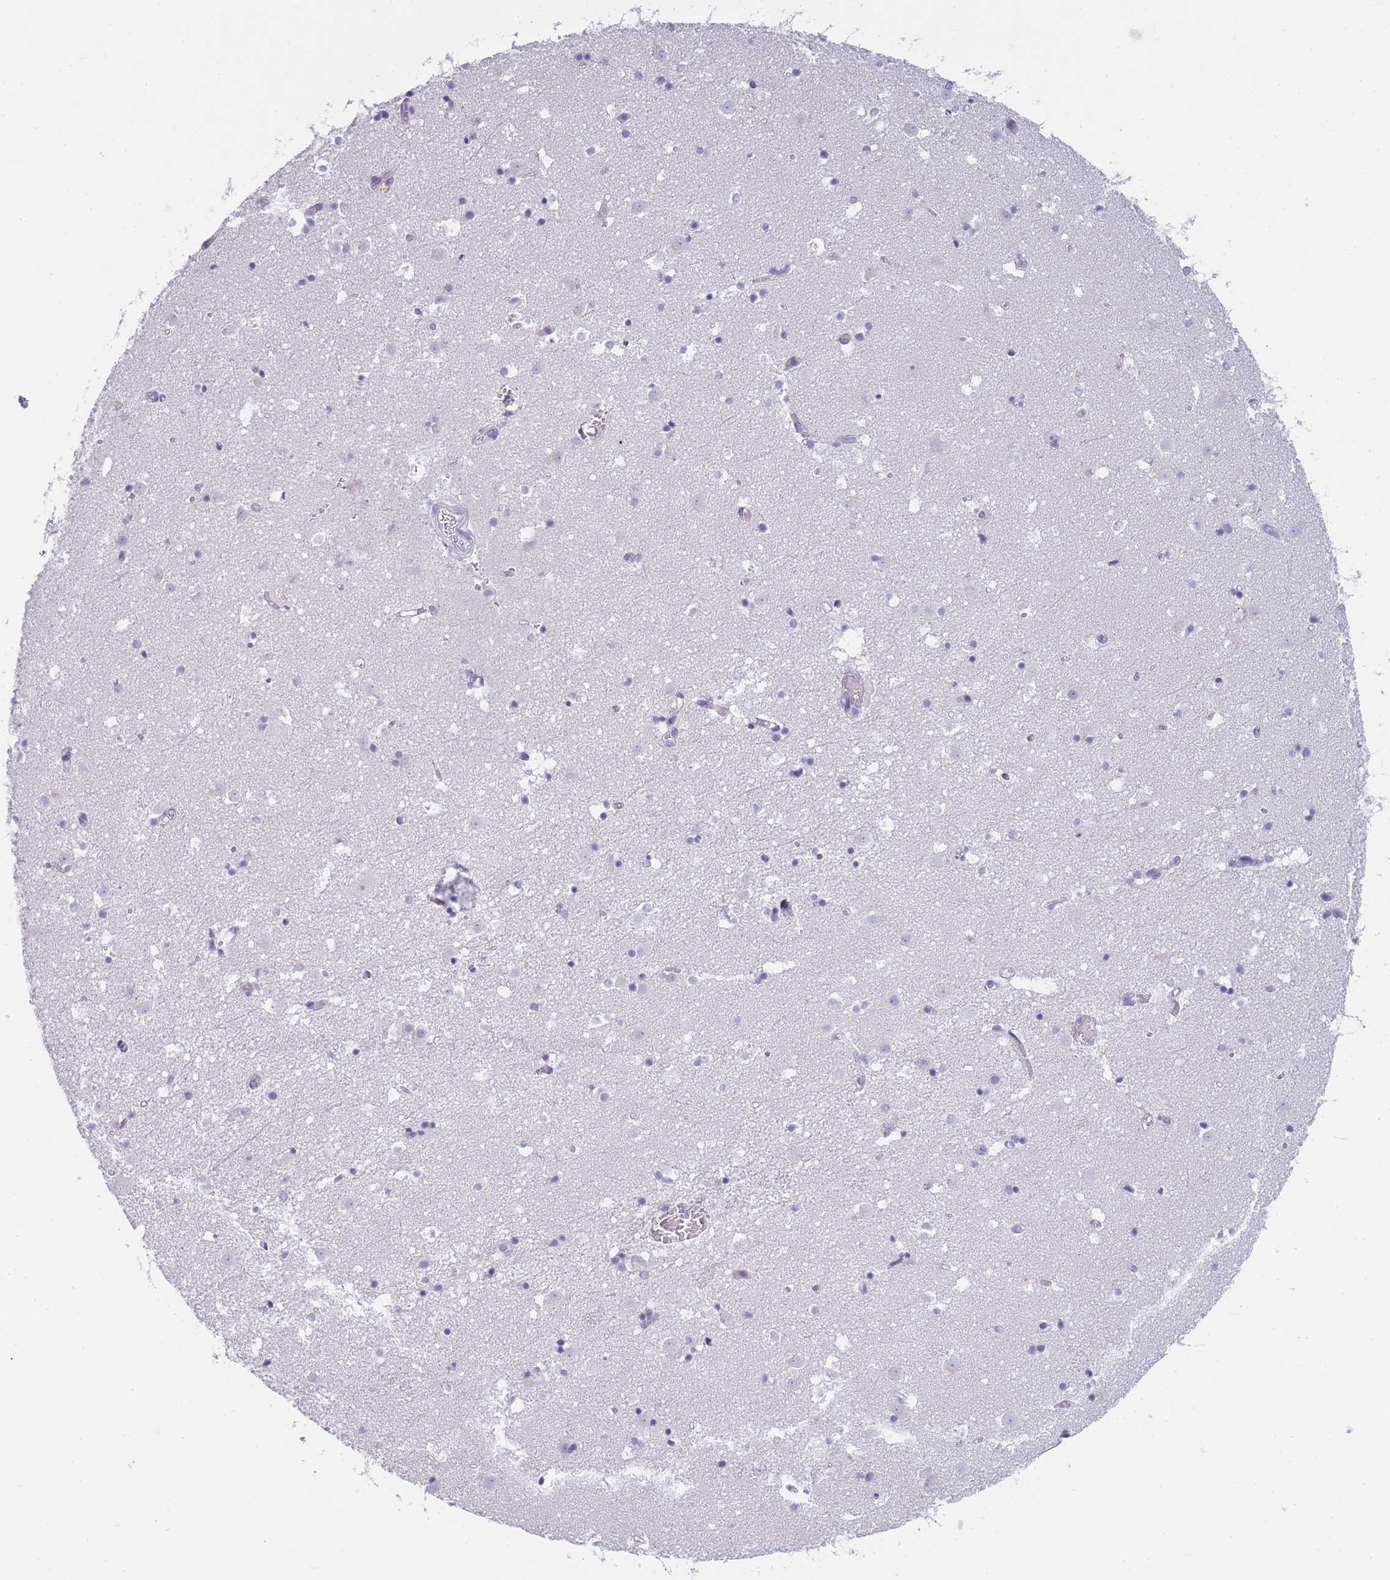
{"staining": {"intensity": "negative", "quantity": "none", "location": "none"}, "tissue": "caudate", "cell_type": "Glial cells", "image_type": "normal", "snomed": [{"axis": "morphology", "description": "Normal tissue, NOS"}, {"axis": "topography", "description": "Lateral ventricle wall"}], "caption": "DAB (3,3'-diaminobenzidine) immunohistochemical staining of benign human caudate reveals no significant expression in glial cells.", "gene": "TCP11X1", "patient": {"sex": "male", "age": 25}}